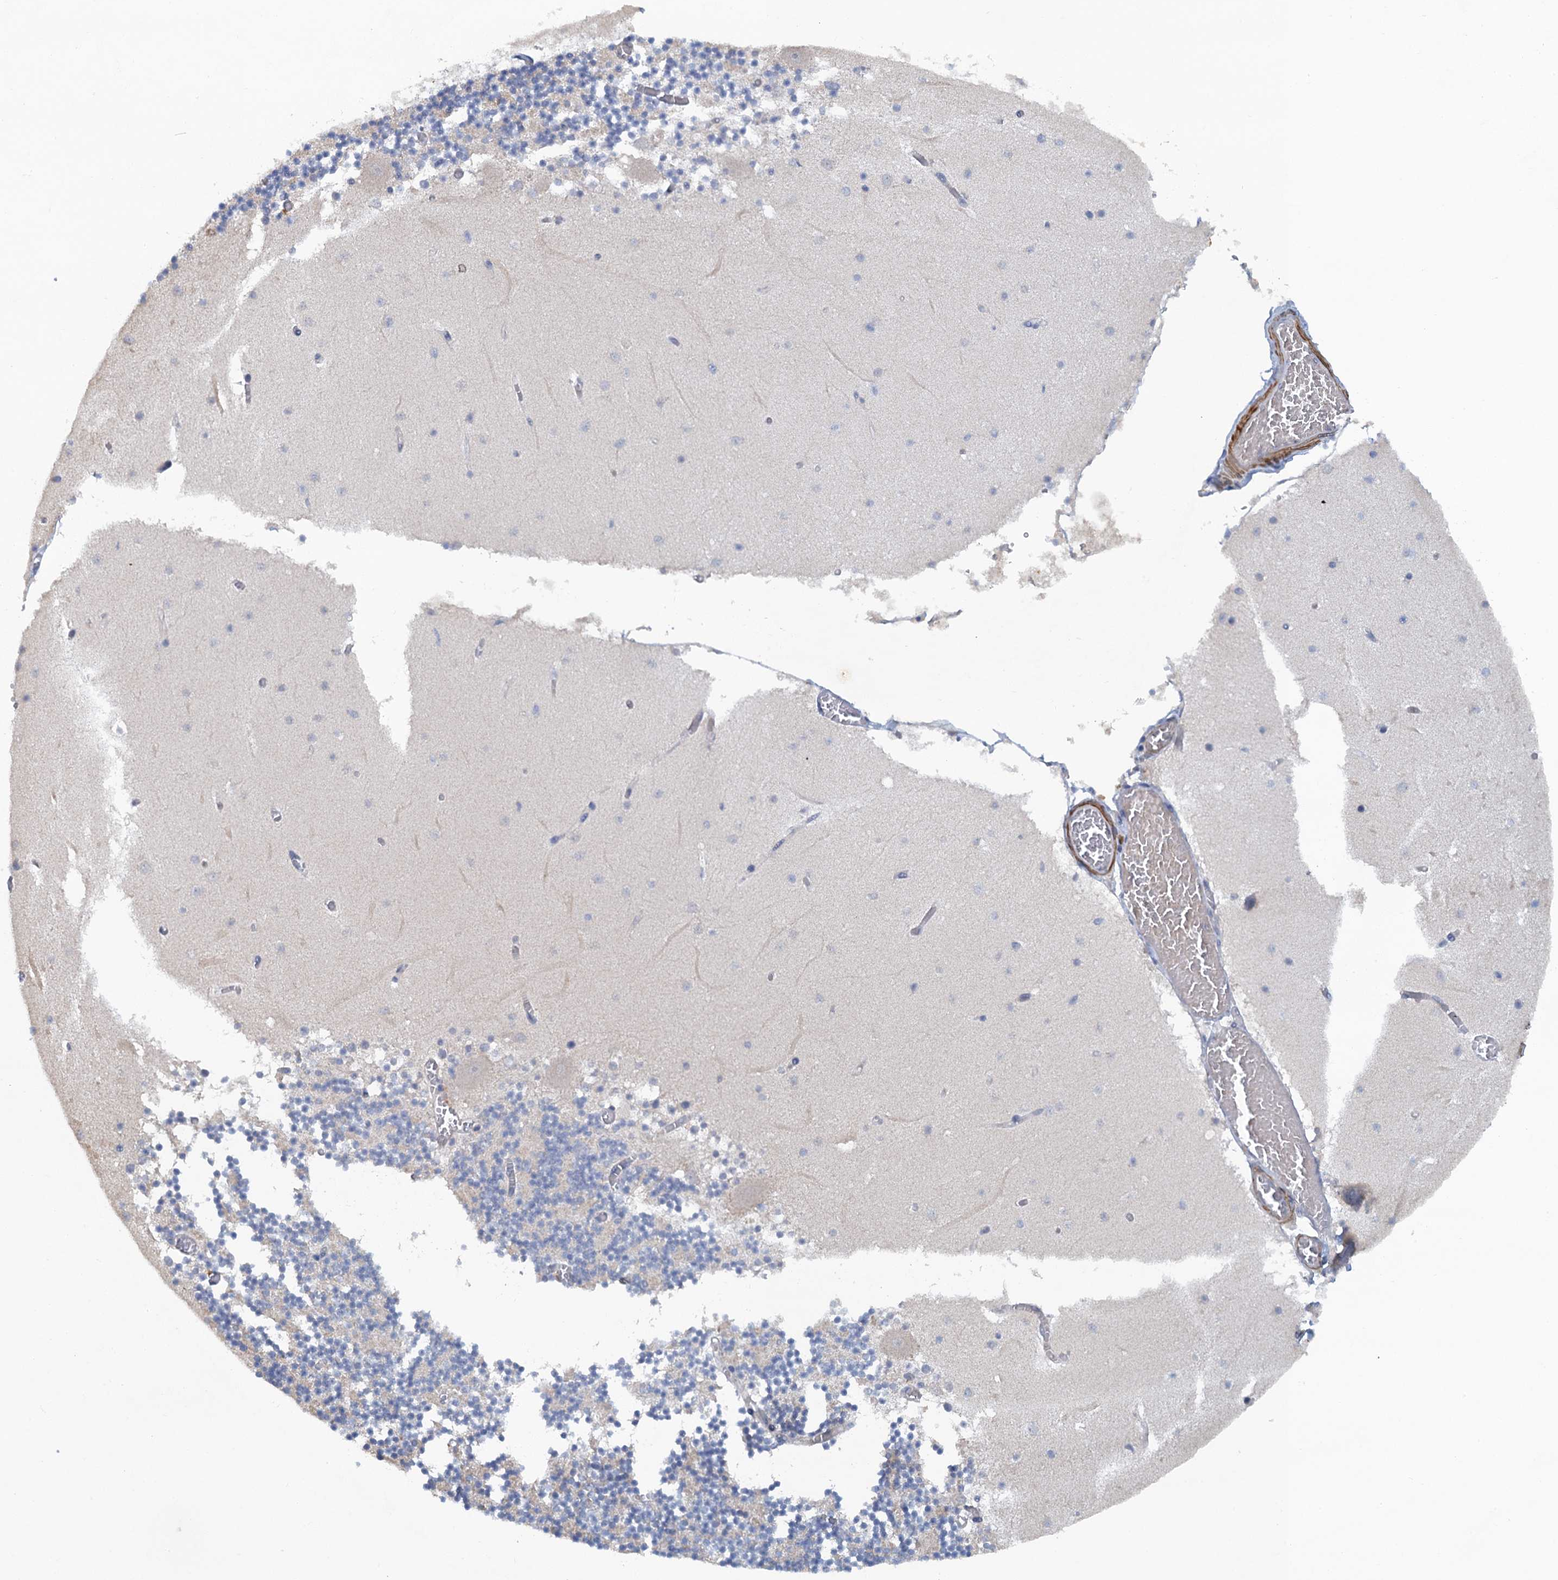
{"staining": {"intensity": "negative", "quantity": "none", "location": "none"}, "tissue": "cerebellum", "cell_type": "Cells in granular layer", "image_type": "normal", "snomed": [{"axis": "morphology", "description": "Normal tissue, NOS"}, {"axis": "topography", "description": "Cerebellum"}], "caption": "Immunohistochemical staining of unremarkable cerebellum demonstrates no significant positivity in cells in granular layer.", "gene": "MYO16", "patient": {"sex": "female", "age": 28}}